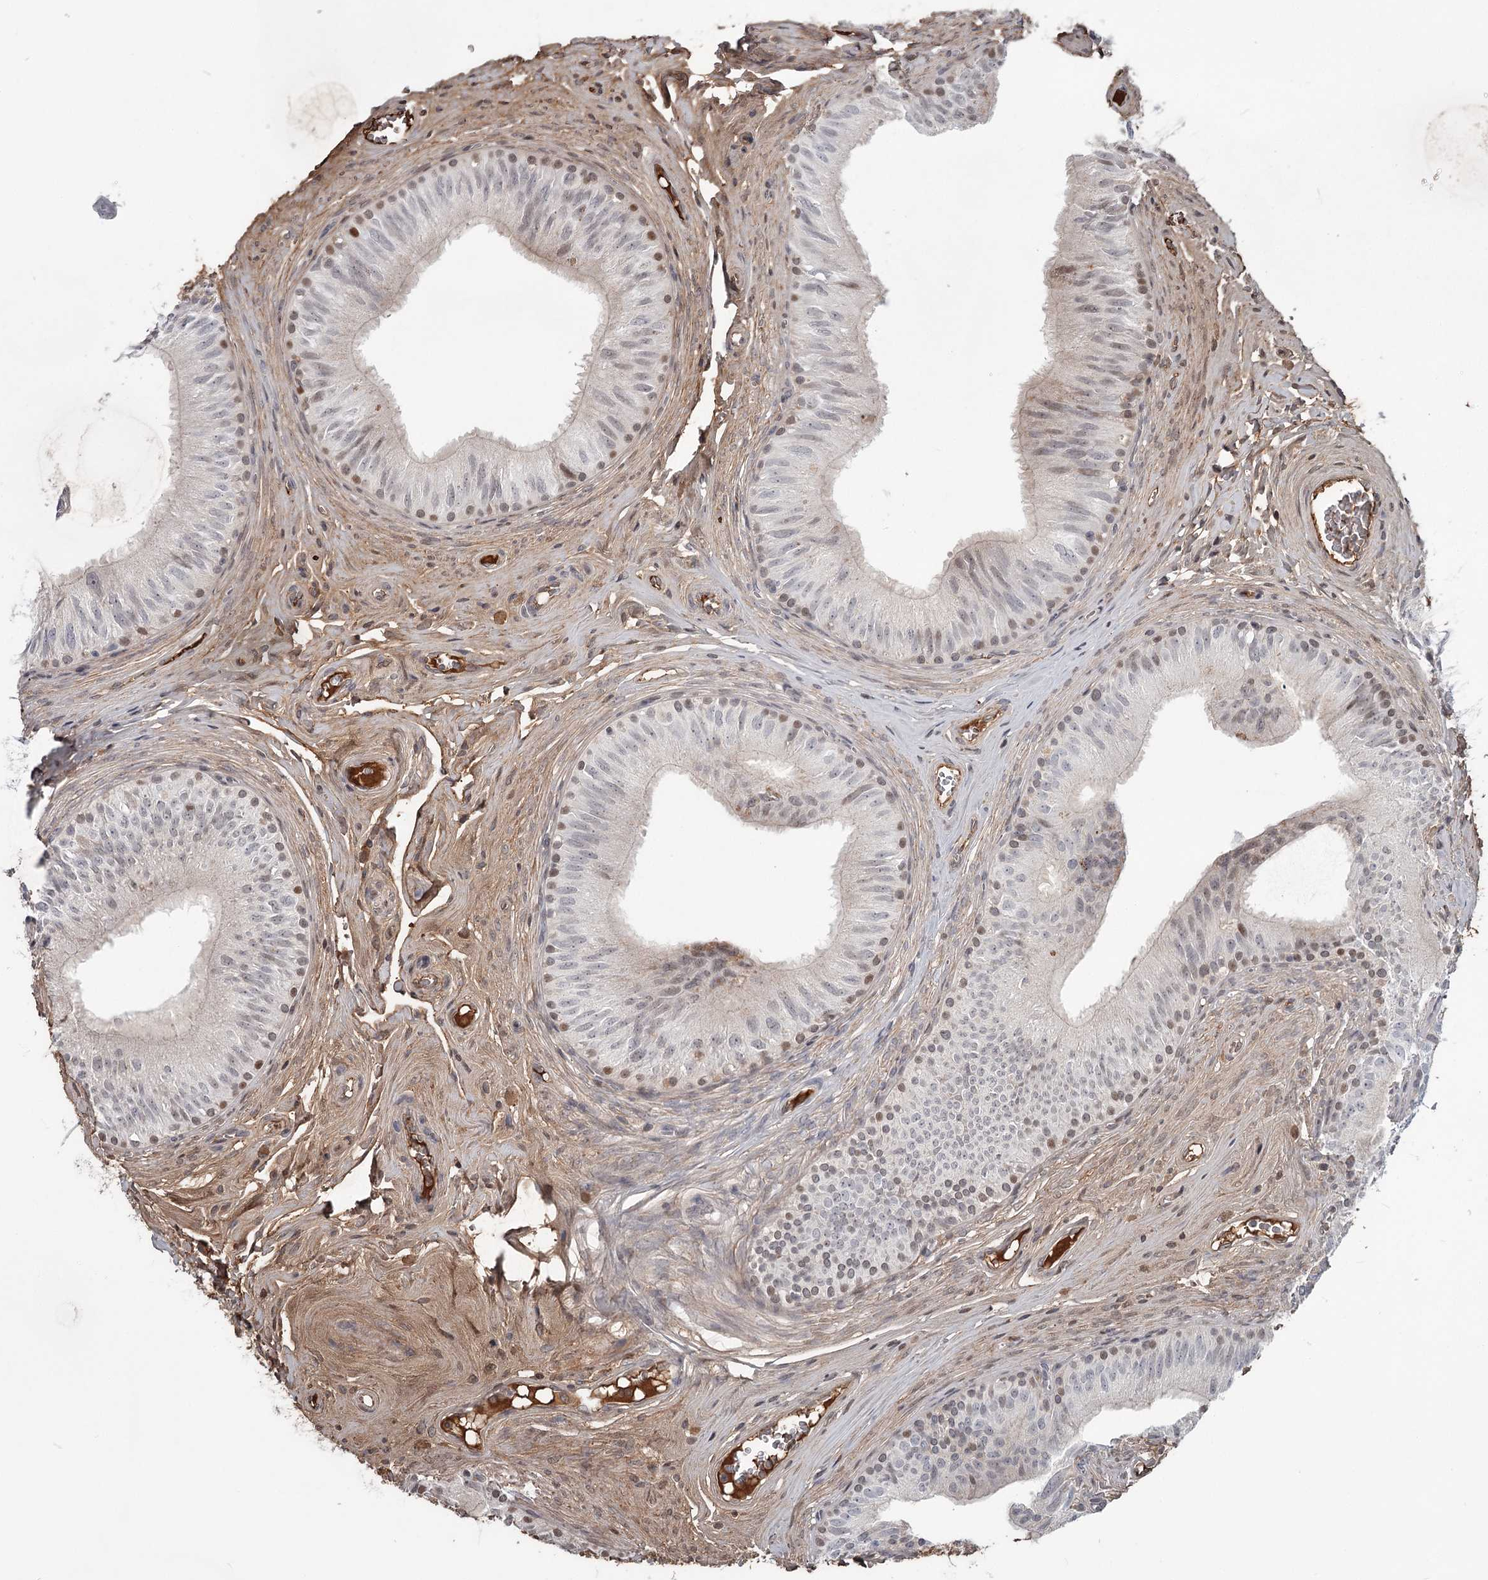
{"staining": {"intensity": "weak", "quantity": "<25%", "location": "nuclear"}, "tissue": "epididymis", "cell_type": "Glandular cells", "image_type": "normal", "snomed": [{"axis": "morphology", "description": "Normal tissue, NOS"}, {"axis": "topography", "description": "Epididymis"}], "caption": "High power microscopy photomicrograph of an immunohistochemistry histopathology image of benign epididymis, revealing no significant positivity in glandular cells.", "gene": "DHRS9", "patient": {"sex": "male", "age": 46}}